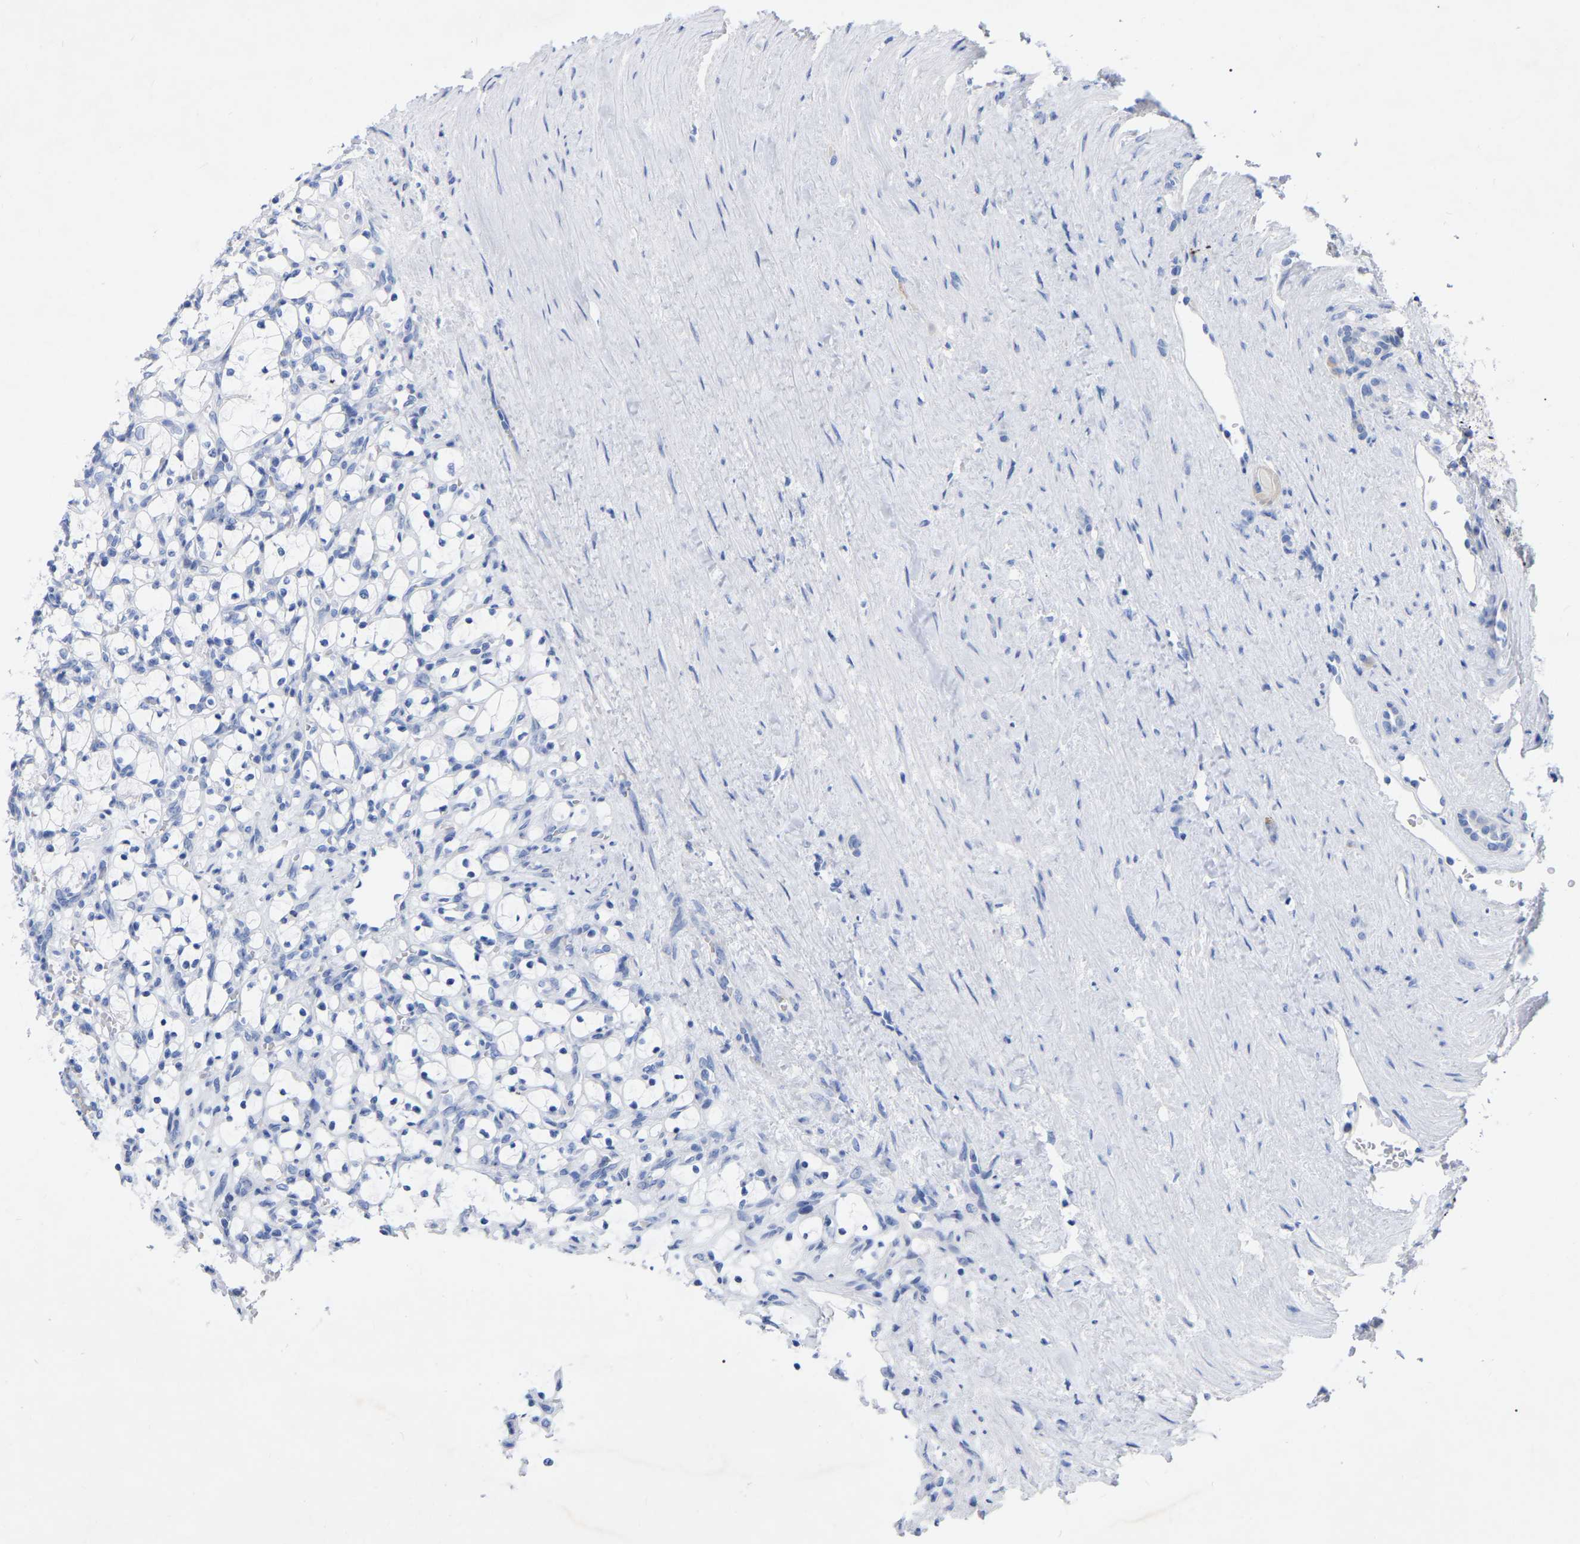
{"staining": {"intensity": "negative", "quantity": "none", "location": "none"}, "tissue": "renal cancer", "cell_type": "Tumor cells", "image_type": "cancer", "snomed": [{"axis": "morphology", "description": "Adenocarcinoma, NOS"}, {"axis": "topography", "description": "Kidney"}], "caption": "This is an immunohistochemistry (IHC) image of renal adenocarcinoma. There is no positivity in tumor cells.", "gene": "ZNF629", "patient": {"sex": "female", "age": 69}}